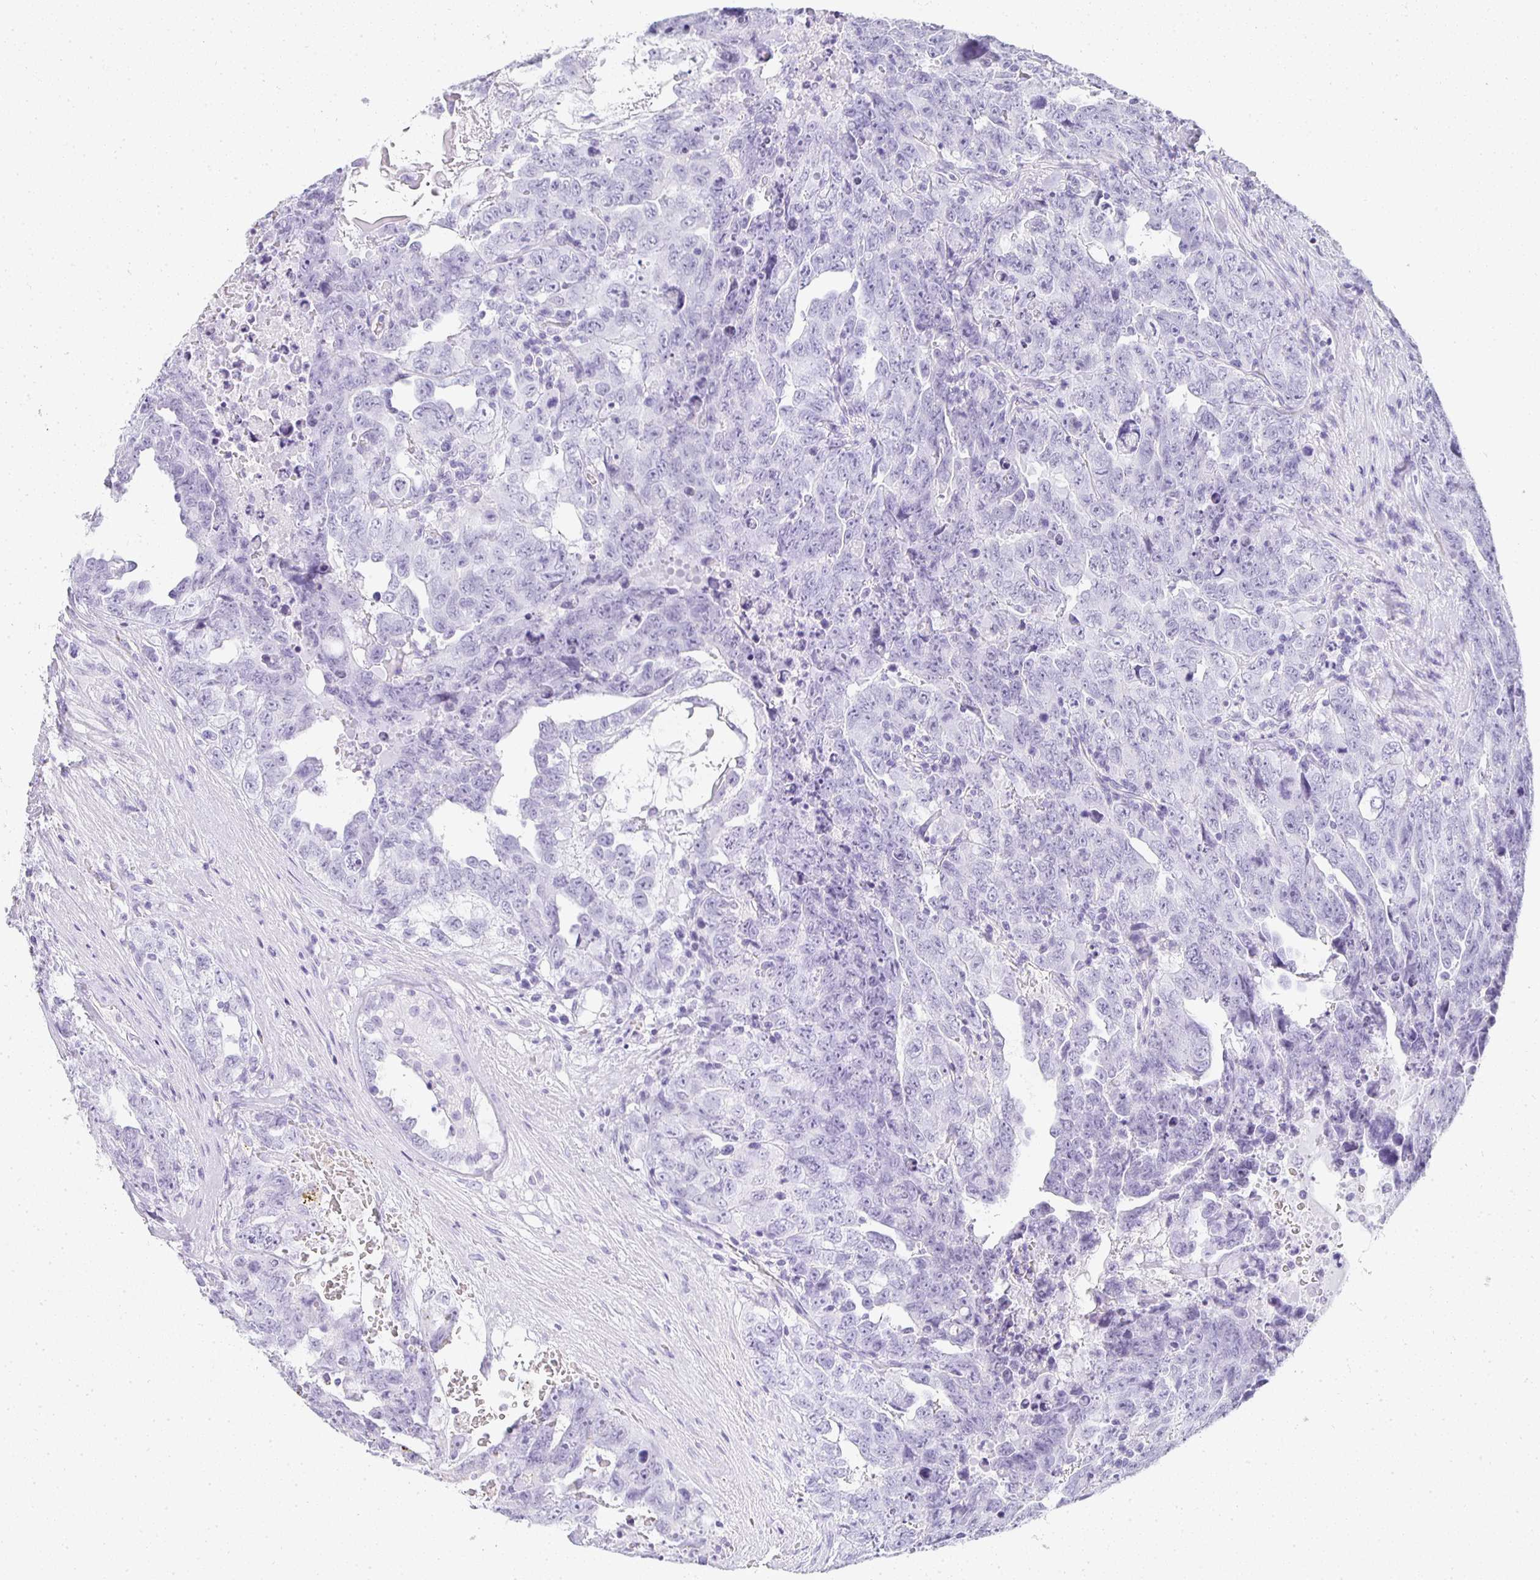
{"staining": {"intensity": "negative", "quantity": "none", "location": "none"}, "tissue": "testis cancer", "cell_type": "Tumor cells", "image_type": "cancer", "snomed": [{"axis": "morphology", "description": "Carcinoma, Embryonal, NOS"}, {"axis": "topography", "description": "Testis"}], "caption": "Immunohistochemistry of human embryonal carcinoma (testis) reveals no staining in tumor cells. (Stains: DAB (3,3'-diaminobenzidine) IHC with hematoxylin counter stain, Microscopy: brightfield microscopy at high magnification).", "gene": "TPSD1", "patient": {"sex": "male", "age": 24}}